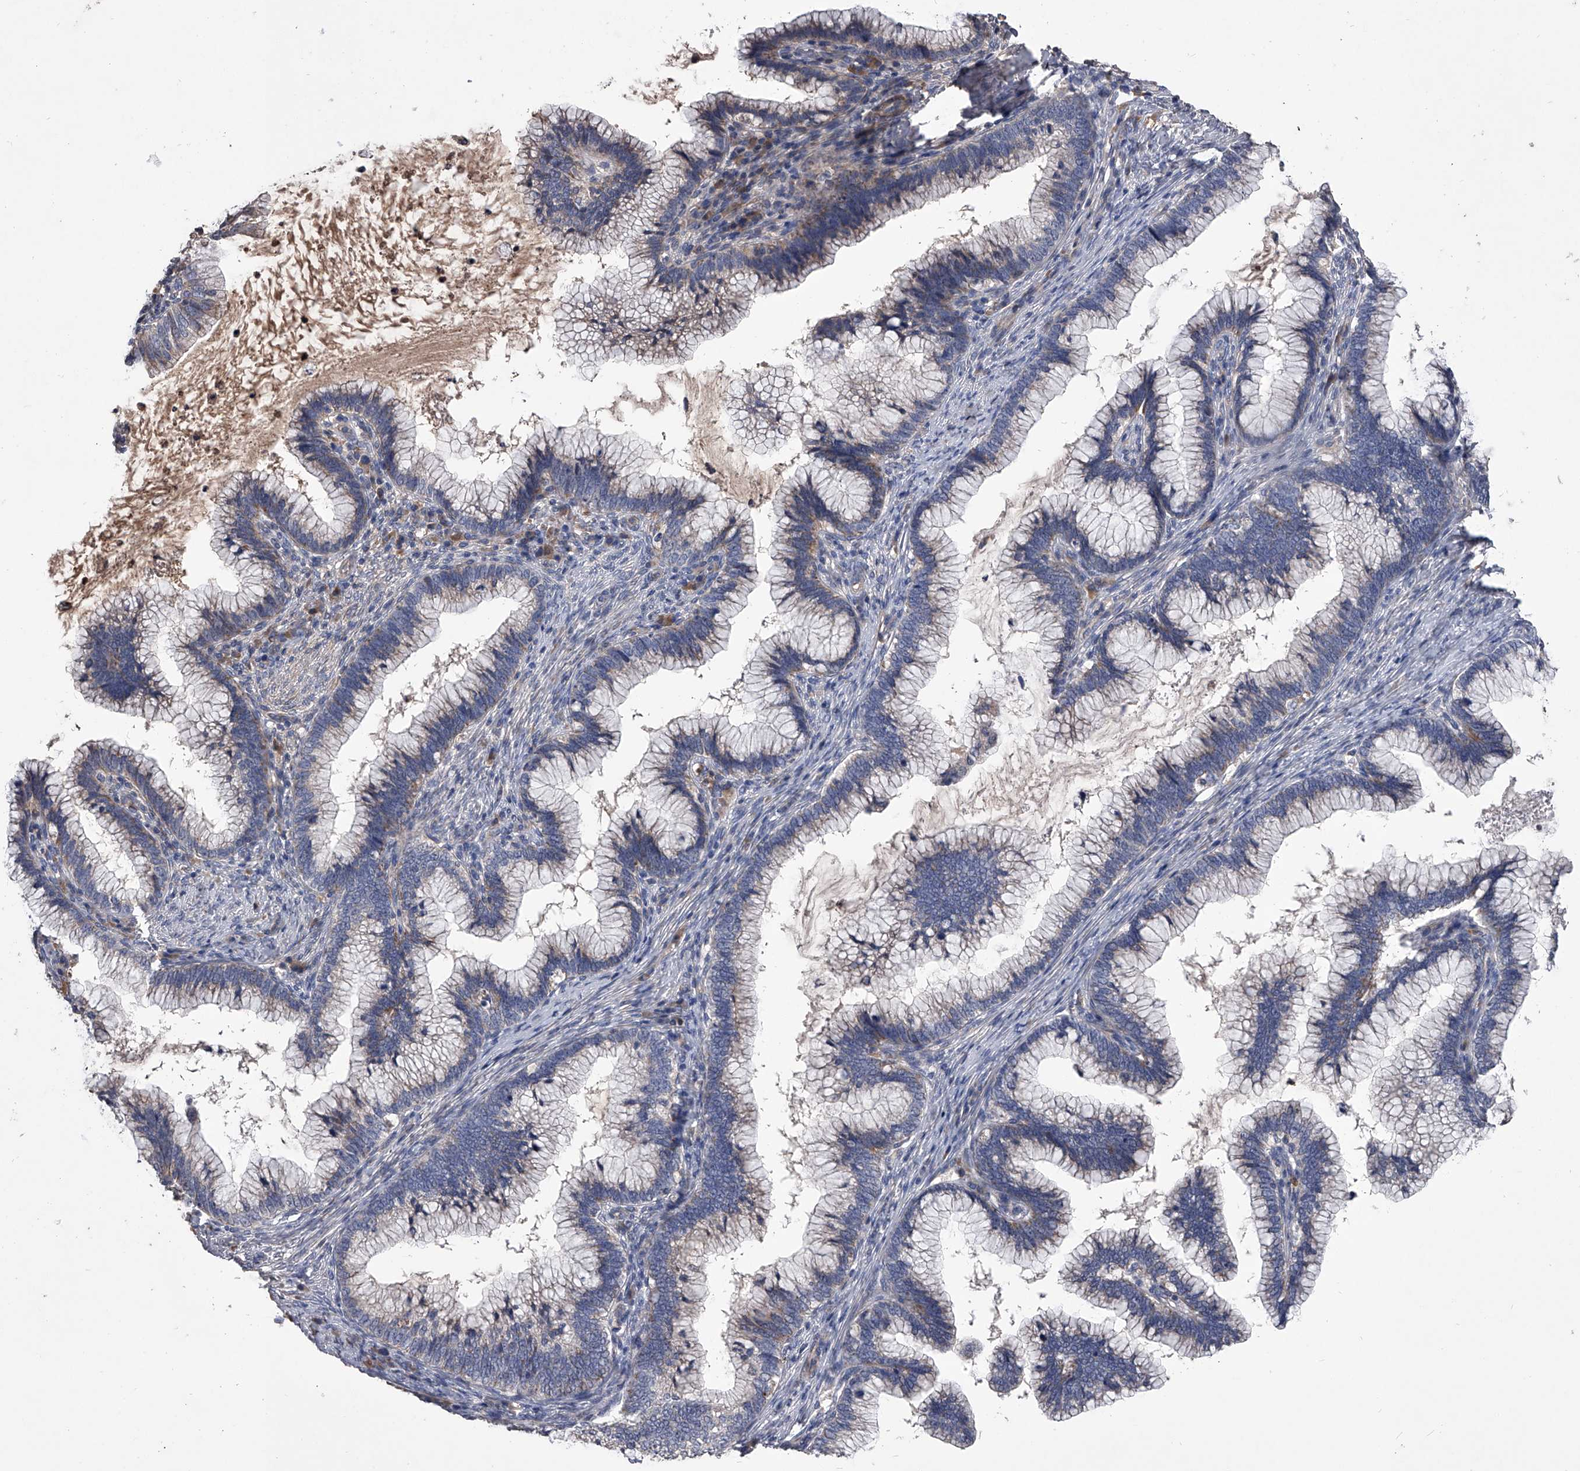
{"staining": {"intensity": "weak", "quantity": "25%-75%", "location": "cytoplasmic/membranous"}, "tissue": "cervical cancer", "cell_type": "Tumor cells", "image_type": "cancer", "snomed": [{"axis": "morphology", "description": "Adenocarcinoma, NOS"}, {"axis": "topography", "description": "Cervix"}], "caption": "Immunohistochemistry (IHC) of cervical adenocarcinoma exhibits low levels of weak cytoplasmic/membranous staining in about 25%-75% of tumor cells.", "gene": "NRP1", "patient": {"sex": "female", "age": 36}}